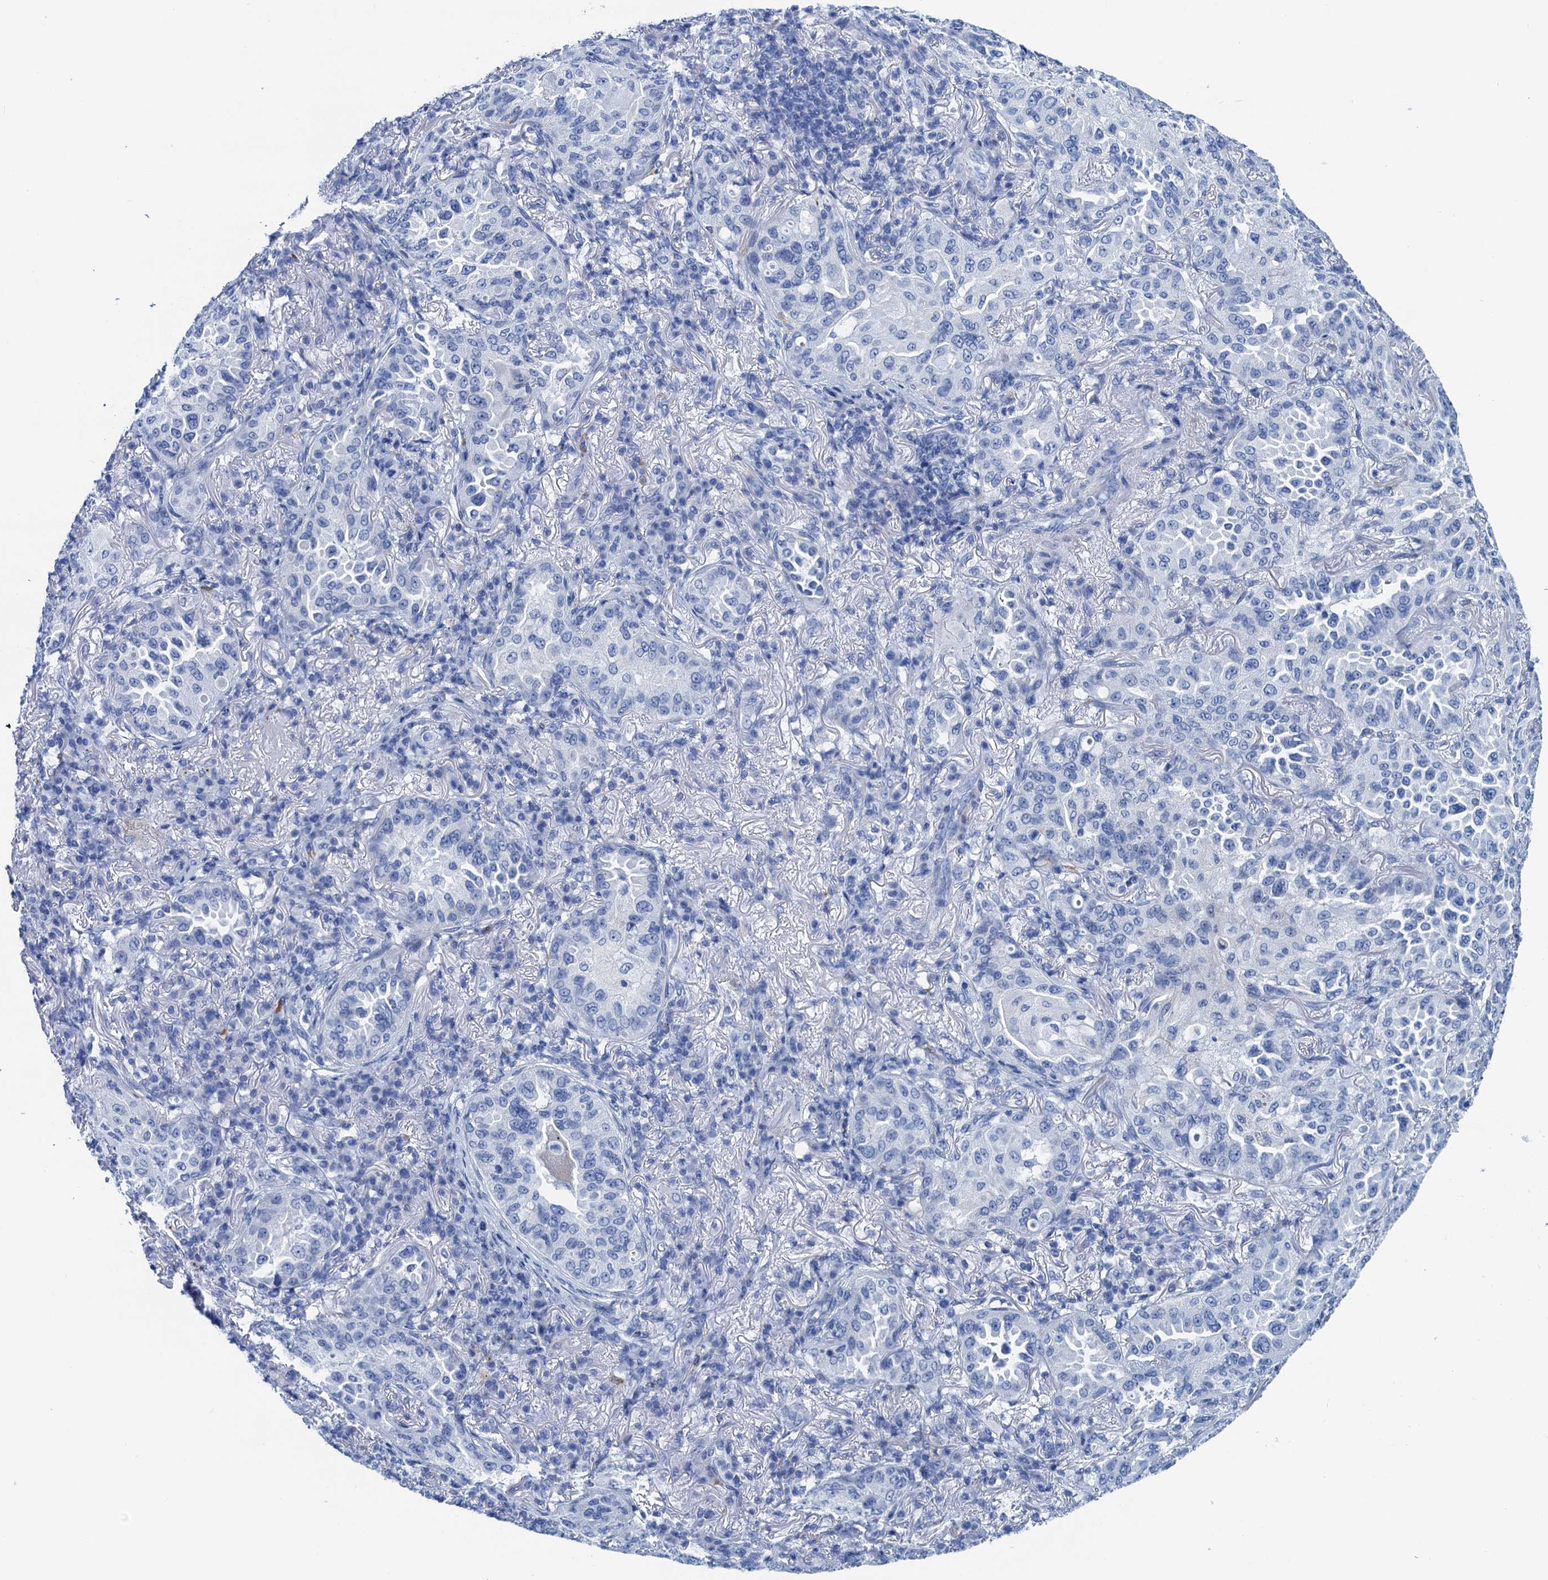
{"staining": {"intensity": "negative", "quantity": "none", "location": "none"}, "tissue": "lung cancer", "cell_type": "Tumor cells", "image_type": "cancer", "snomed": [{"axis": "morphology", "description": "Adenocarcinoma, NOS"}, {"axis": "topography", "description": "Lung"}], "caption": "A histopathology image of adenocarcinoma (lung) stained for a protein shows no brown staining in tumor cells.", "gene": "NLRP10", "patient": {"sex": "female", "age": 69}}